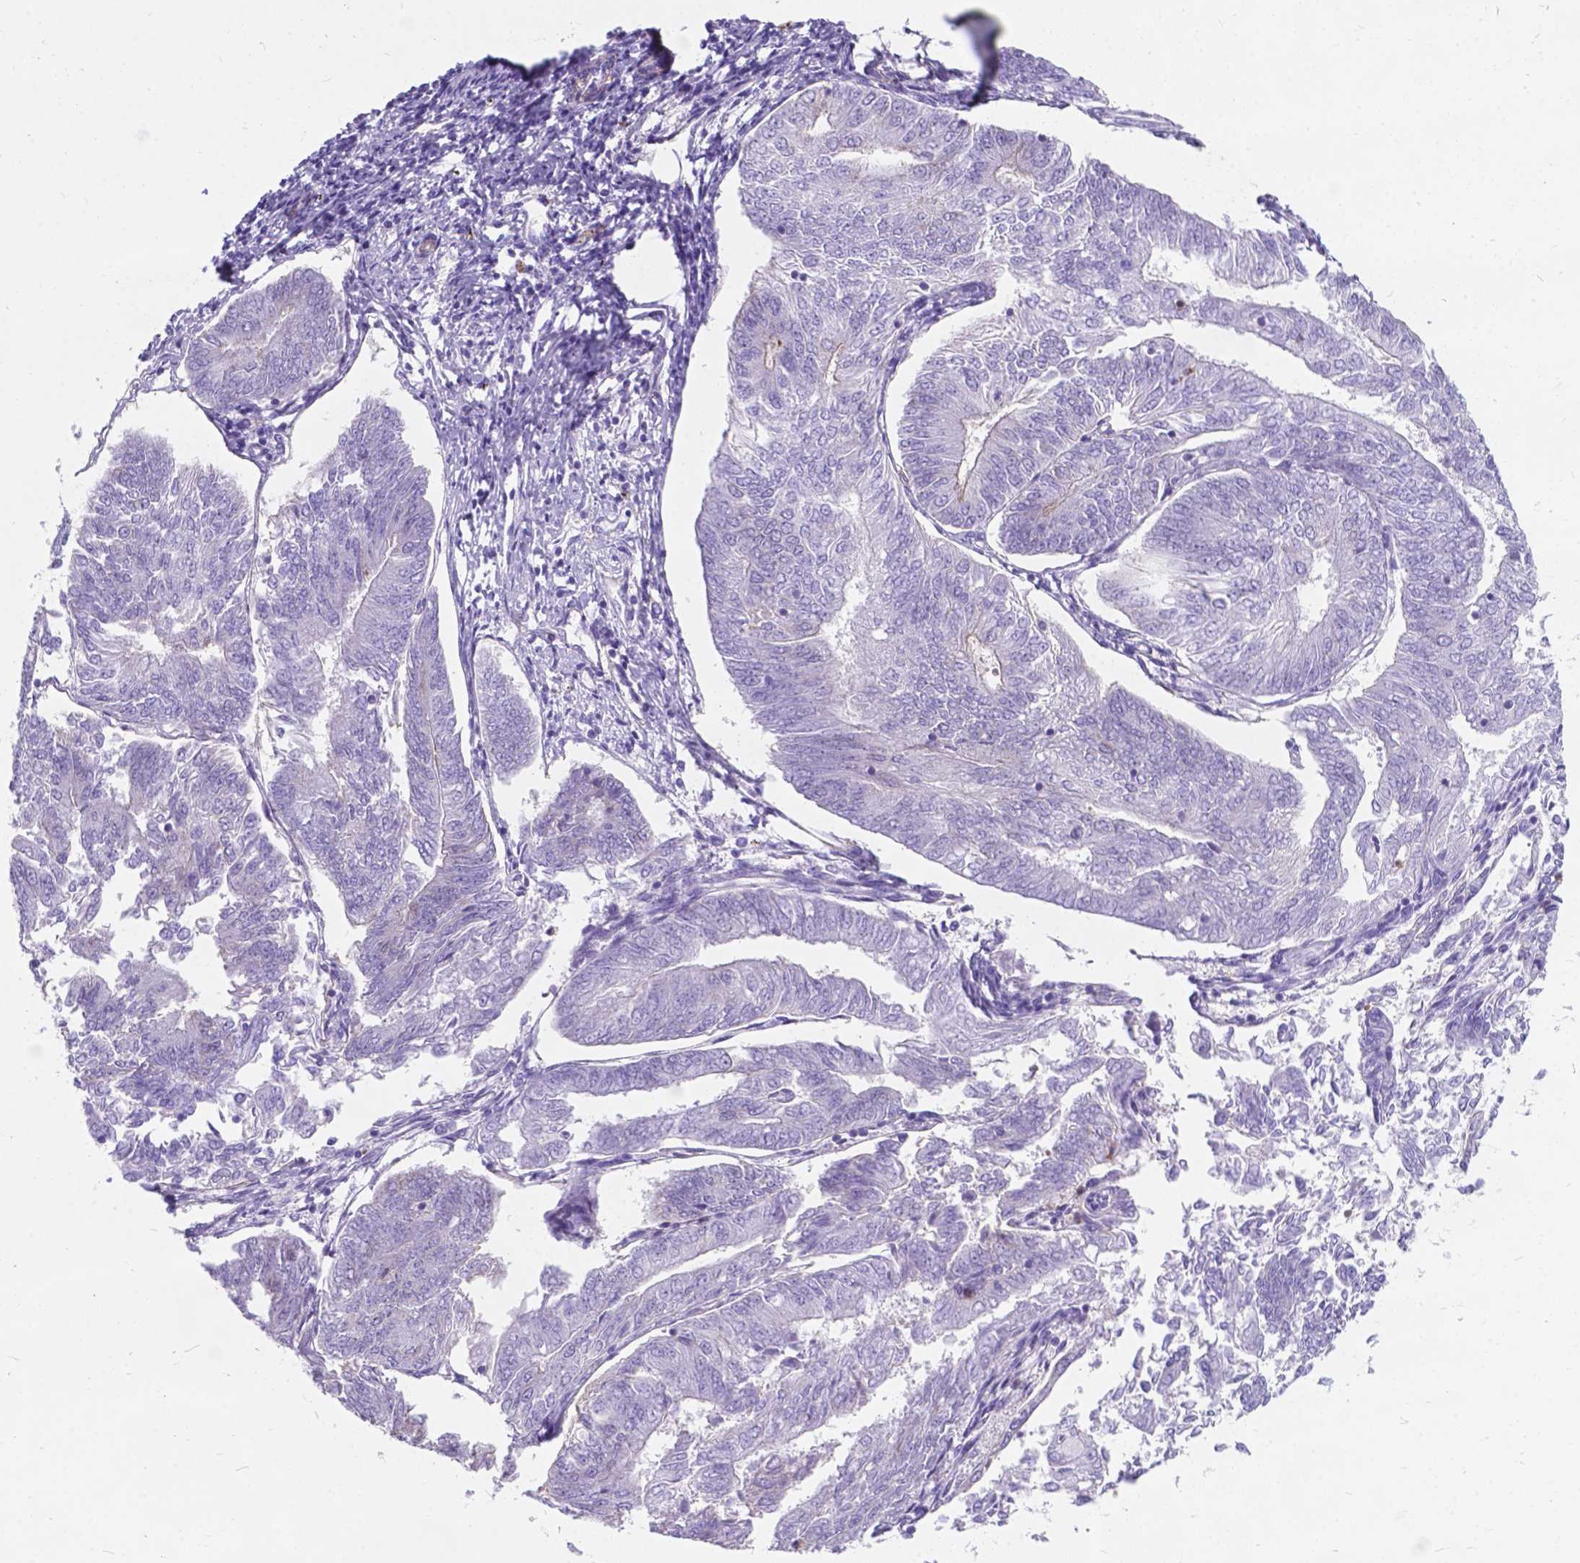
{"staining": {"intensity": "negative", "quantity": "none", "location": "none"}, "tissue": "endometrial cancer", "cell_type": "Tumor cells", "image_type": "cancer", "snomed": [{"axis": "morphology", "description": "Adenocarcinoma, NOS"}, {"axis": "topography", "description": "Endometrium"}], "caption": "Immunohistochemistry (IHC) image of endometrial cancer (adenocarcinoma) stained for a protein (brown), which shows no positivity in tumor cells.", "gene": "KIAA0040", "patient": {"sex": "female", "age": 58}}